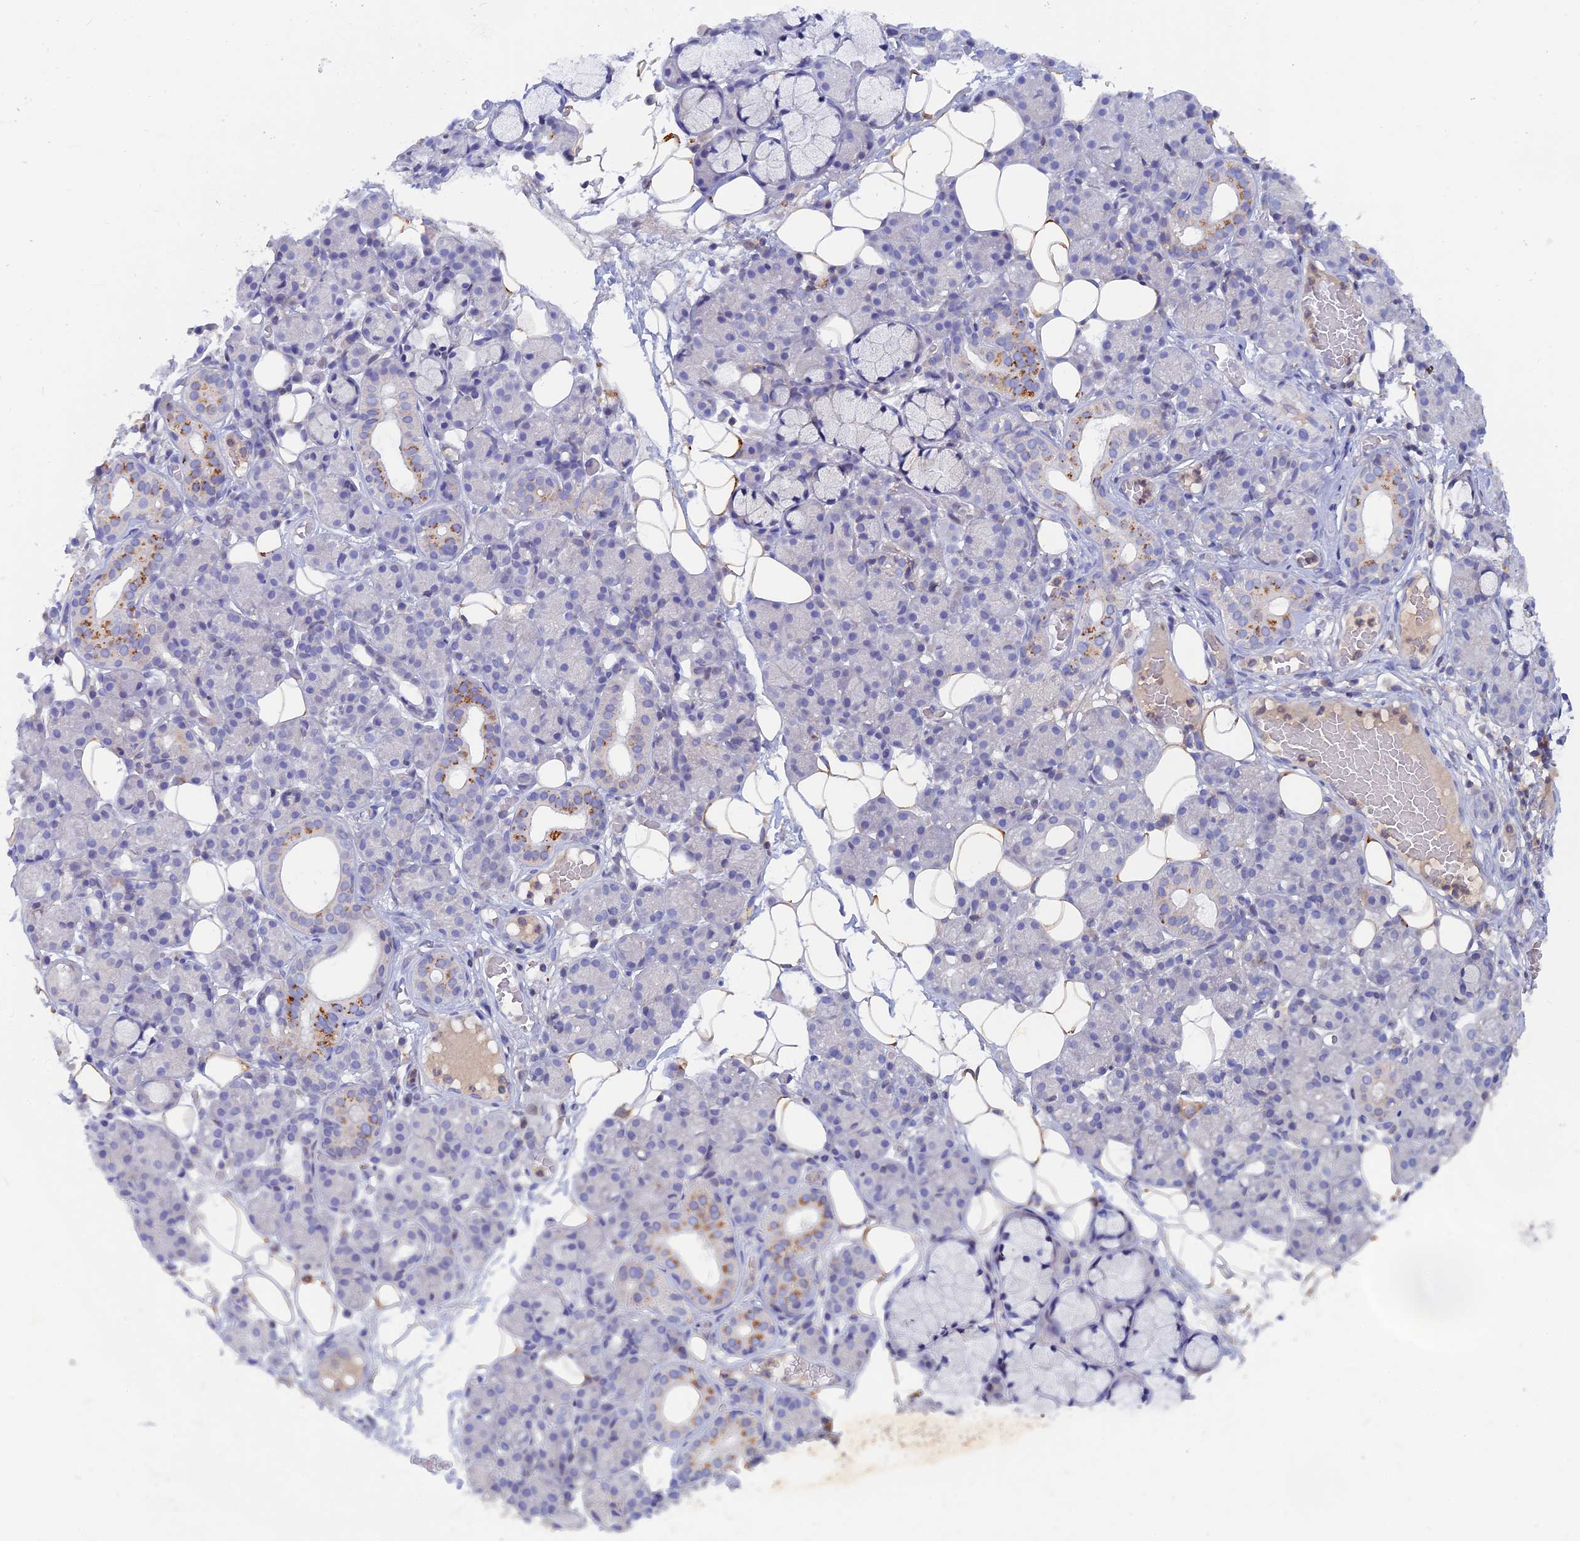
{"staining": {"intensity": "moderate", "quantity": "<25%", "location": "cytoplasmic/membranous"}, "tissue": "salivary gland", "cell_type": "Glandular cells", "image_type": "normal", "snomed": [{"axis": "morphology", "description": "Normal tissue, NOS"}, {"axis": "topography", "description": "Salivary gland"}], "caption": "Glandular cells reveal low levels of moderate cytoplasmic/membranous positivity in about <25% of cells in normal salivary gland.", "gene": "ACP7", "patient": {"sex": "male", "age": 63}}